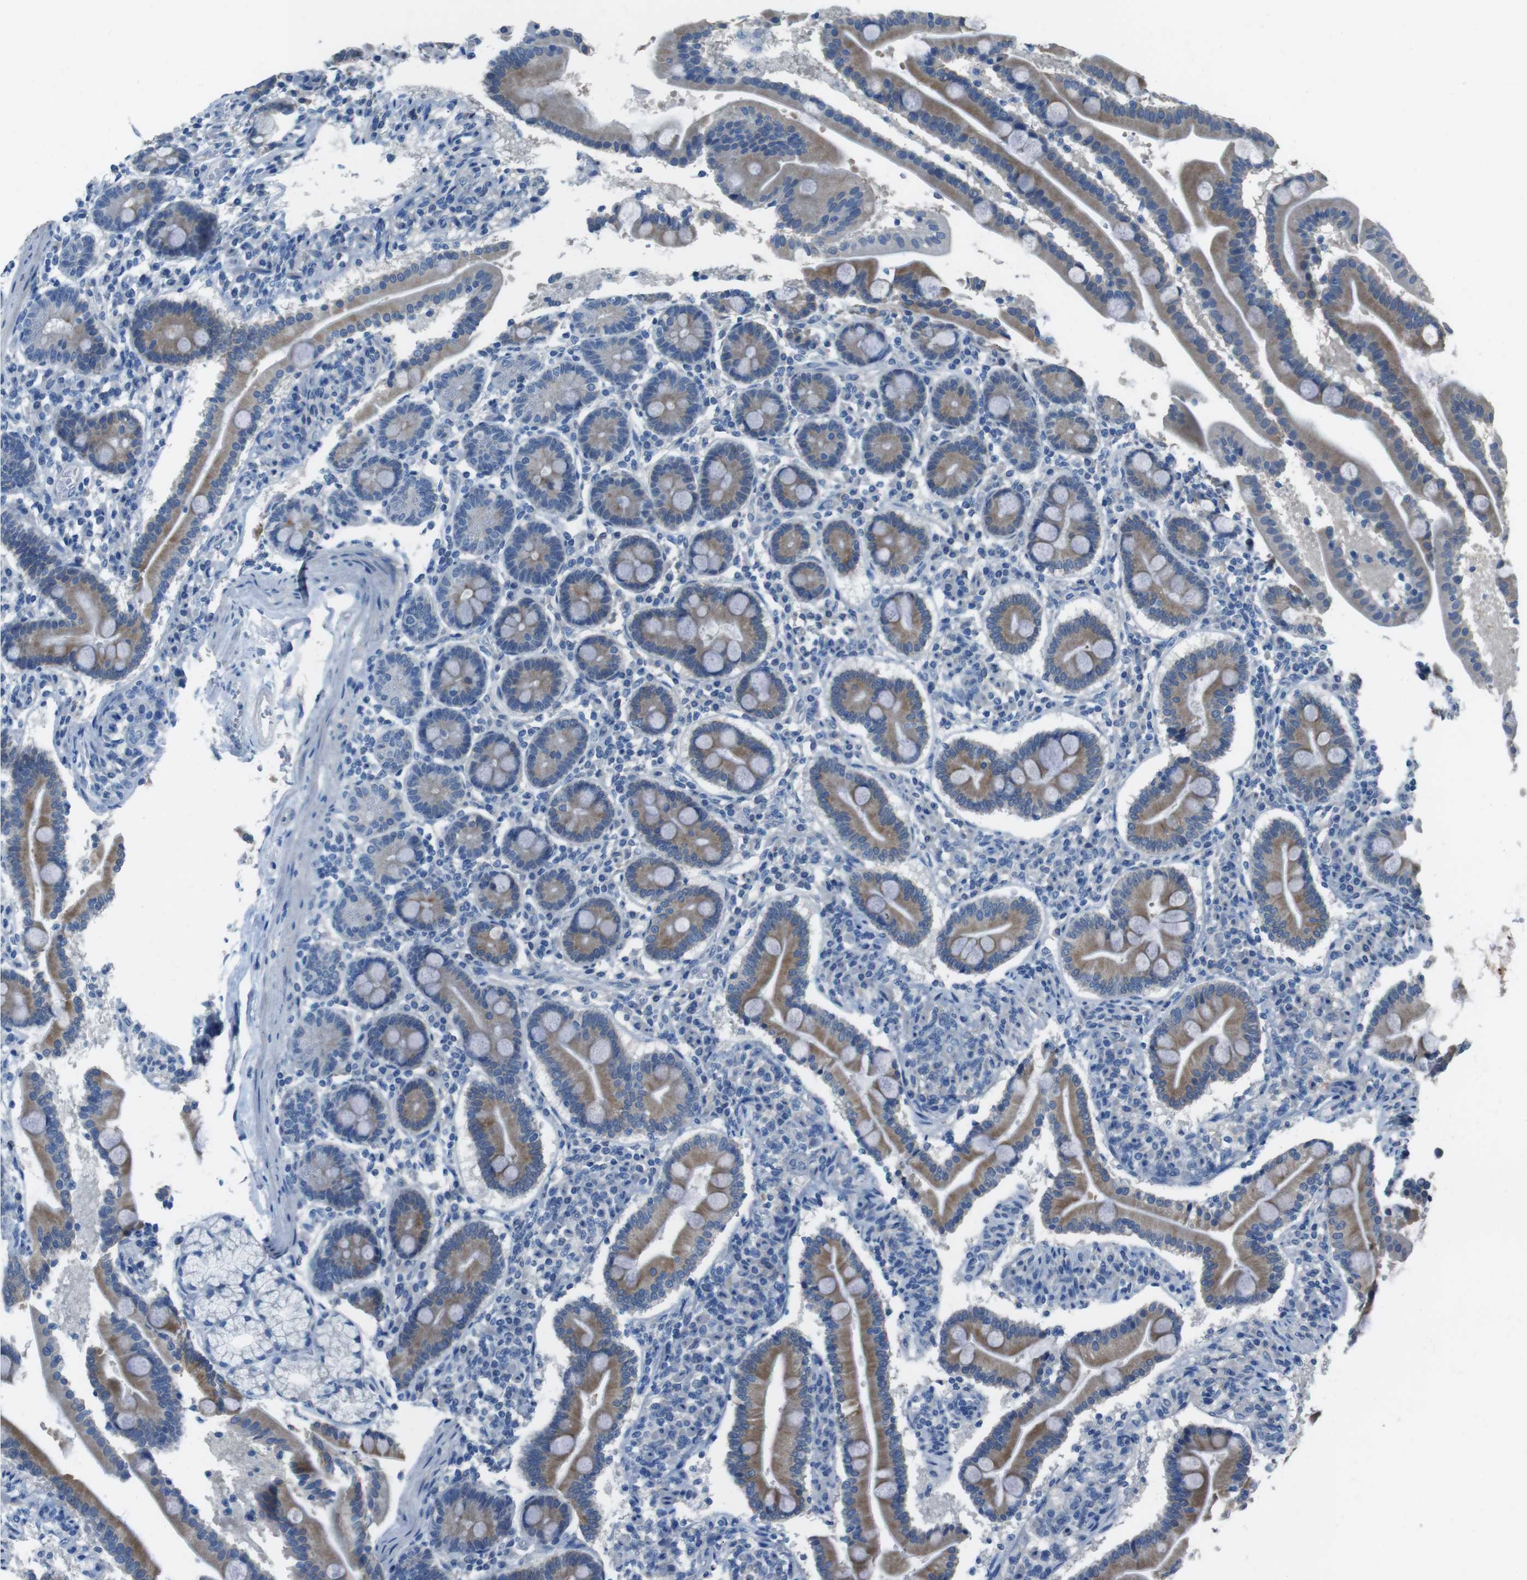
{"staining": {"intensity": "moderate", "quantity": ">75%", "location": "cytoplasmic/membranous"}, "tissue": "duodenum", "cell_type": "Glandular cells", "image_type": "normal", "snomed": [{"axis": "morphology", "description": "Normal tissue, NOS"}, {"axis": "topography", "description": "Duodenum"}], "caption": "IHC image of benign human duodenum stained for a protein (brown), which reveals medium levels of moderate cytoplasmic/membranous expression in about >75% of glandular cells.", "gene": "CYP2C19", "patient": {"sex": "male", "age": 54}}